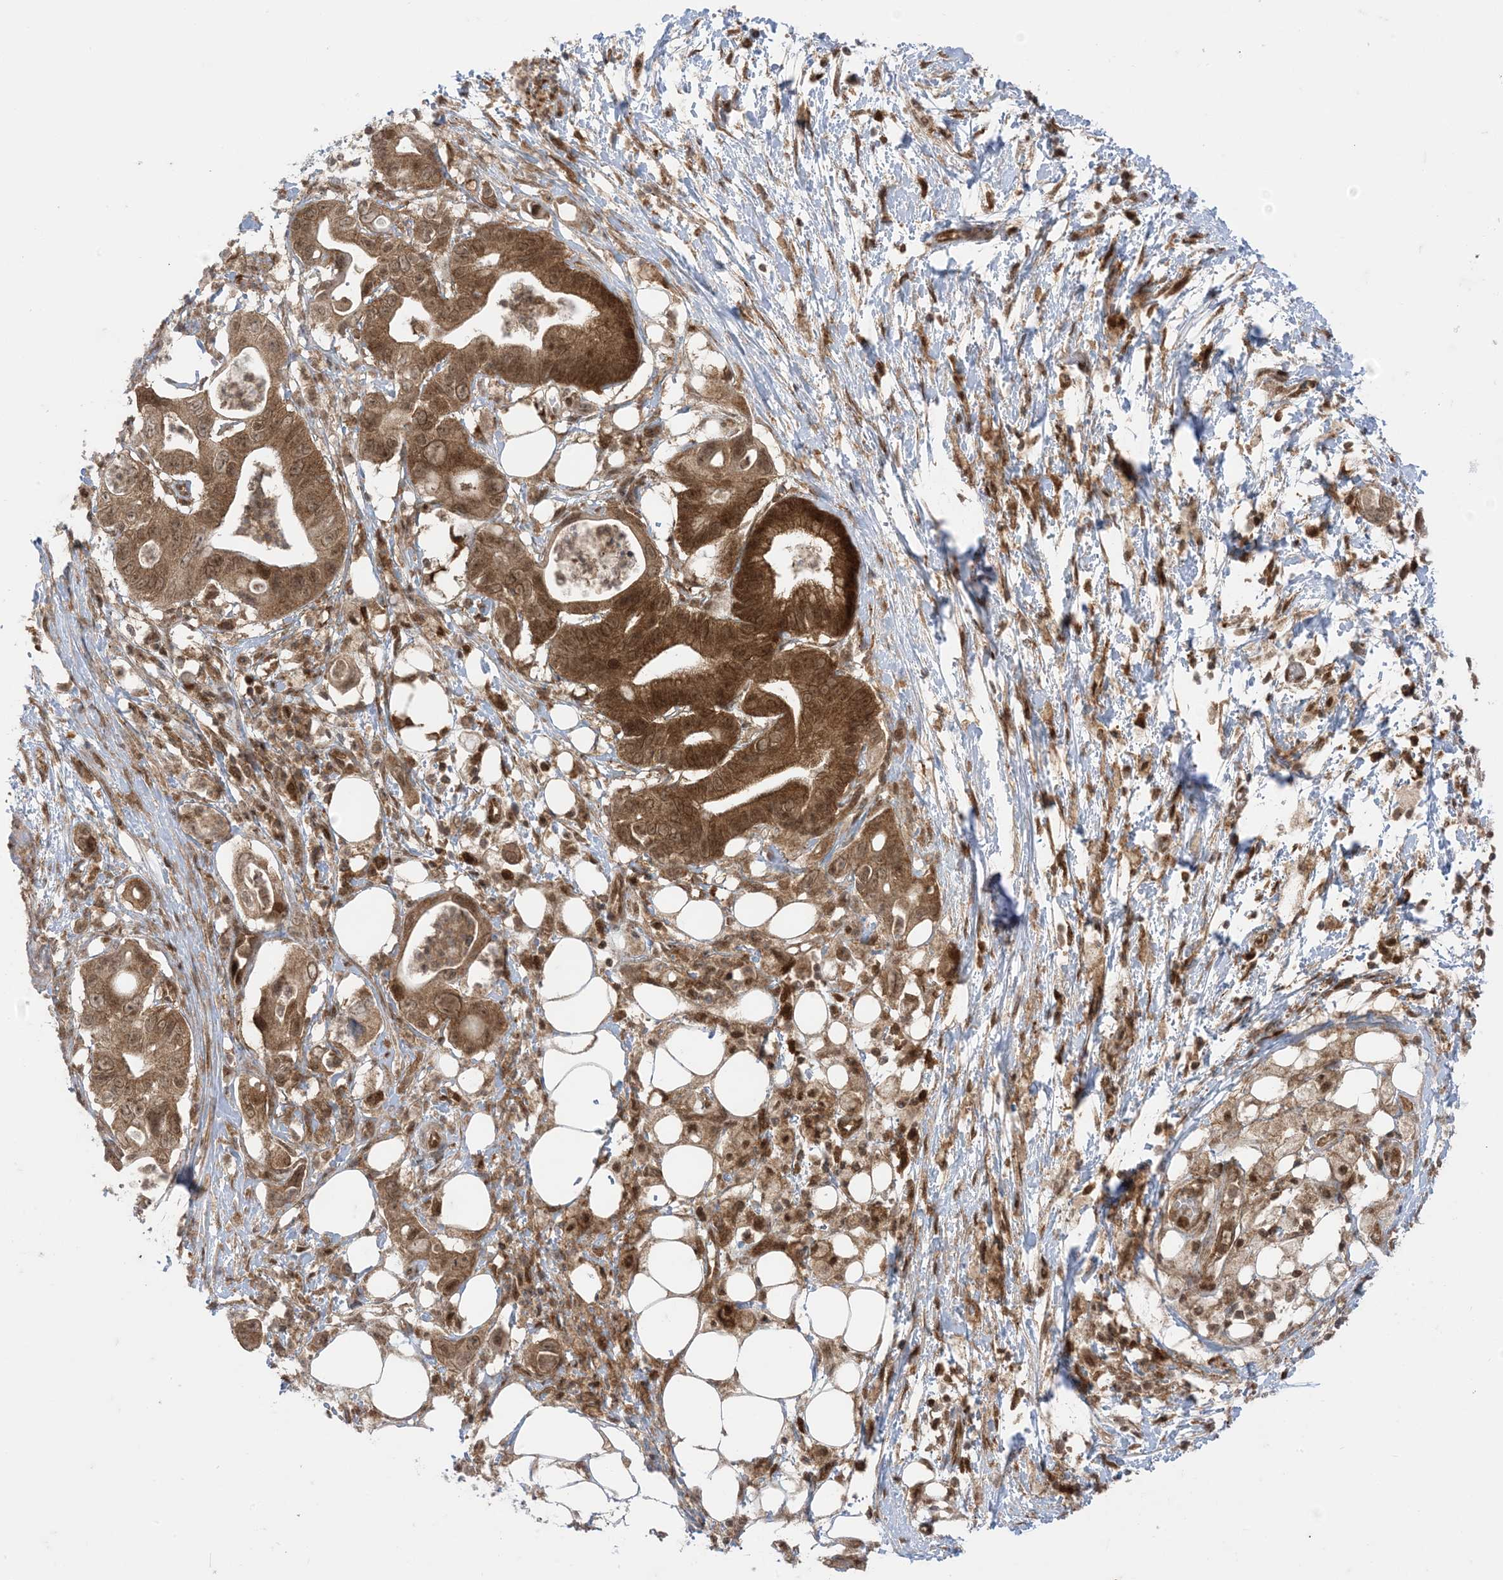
{"staining": {"intensity": "moderate", "quantity": ">75%", "location": "cytoplasmic/membranous,nuclear"}, "tissue": "pancreatic cancer", "cell_type": "Tumor cells", "image_type": "cancer", "snomed": [{"axis": "morphology", "description": "Adenocarcinoma, NOS"}, {"axis": "topography", "description": "Pancreas"}], "caption": "Immunohistochemical staining of human pancreatic cancer displays medium levels of moderate cytoplasmic/membranous and nuclear protein expression in about >75% of tumor cells.", "gene": "PTPA", "patient": {"sex": "male", "age": 66}}